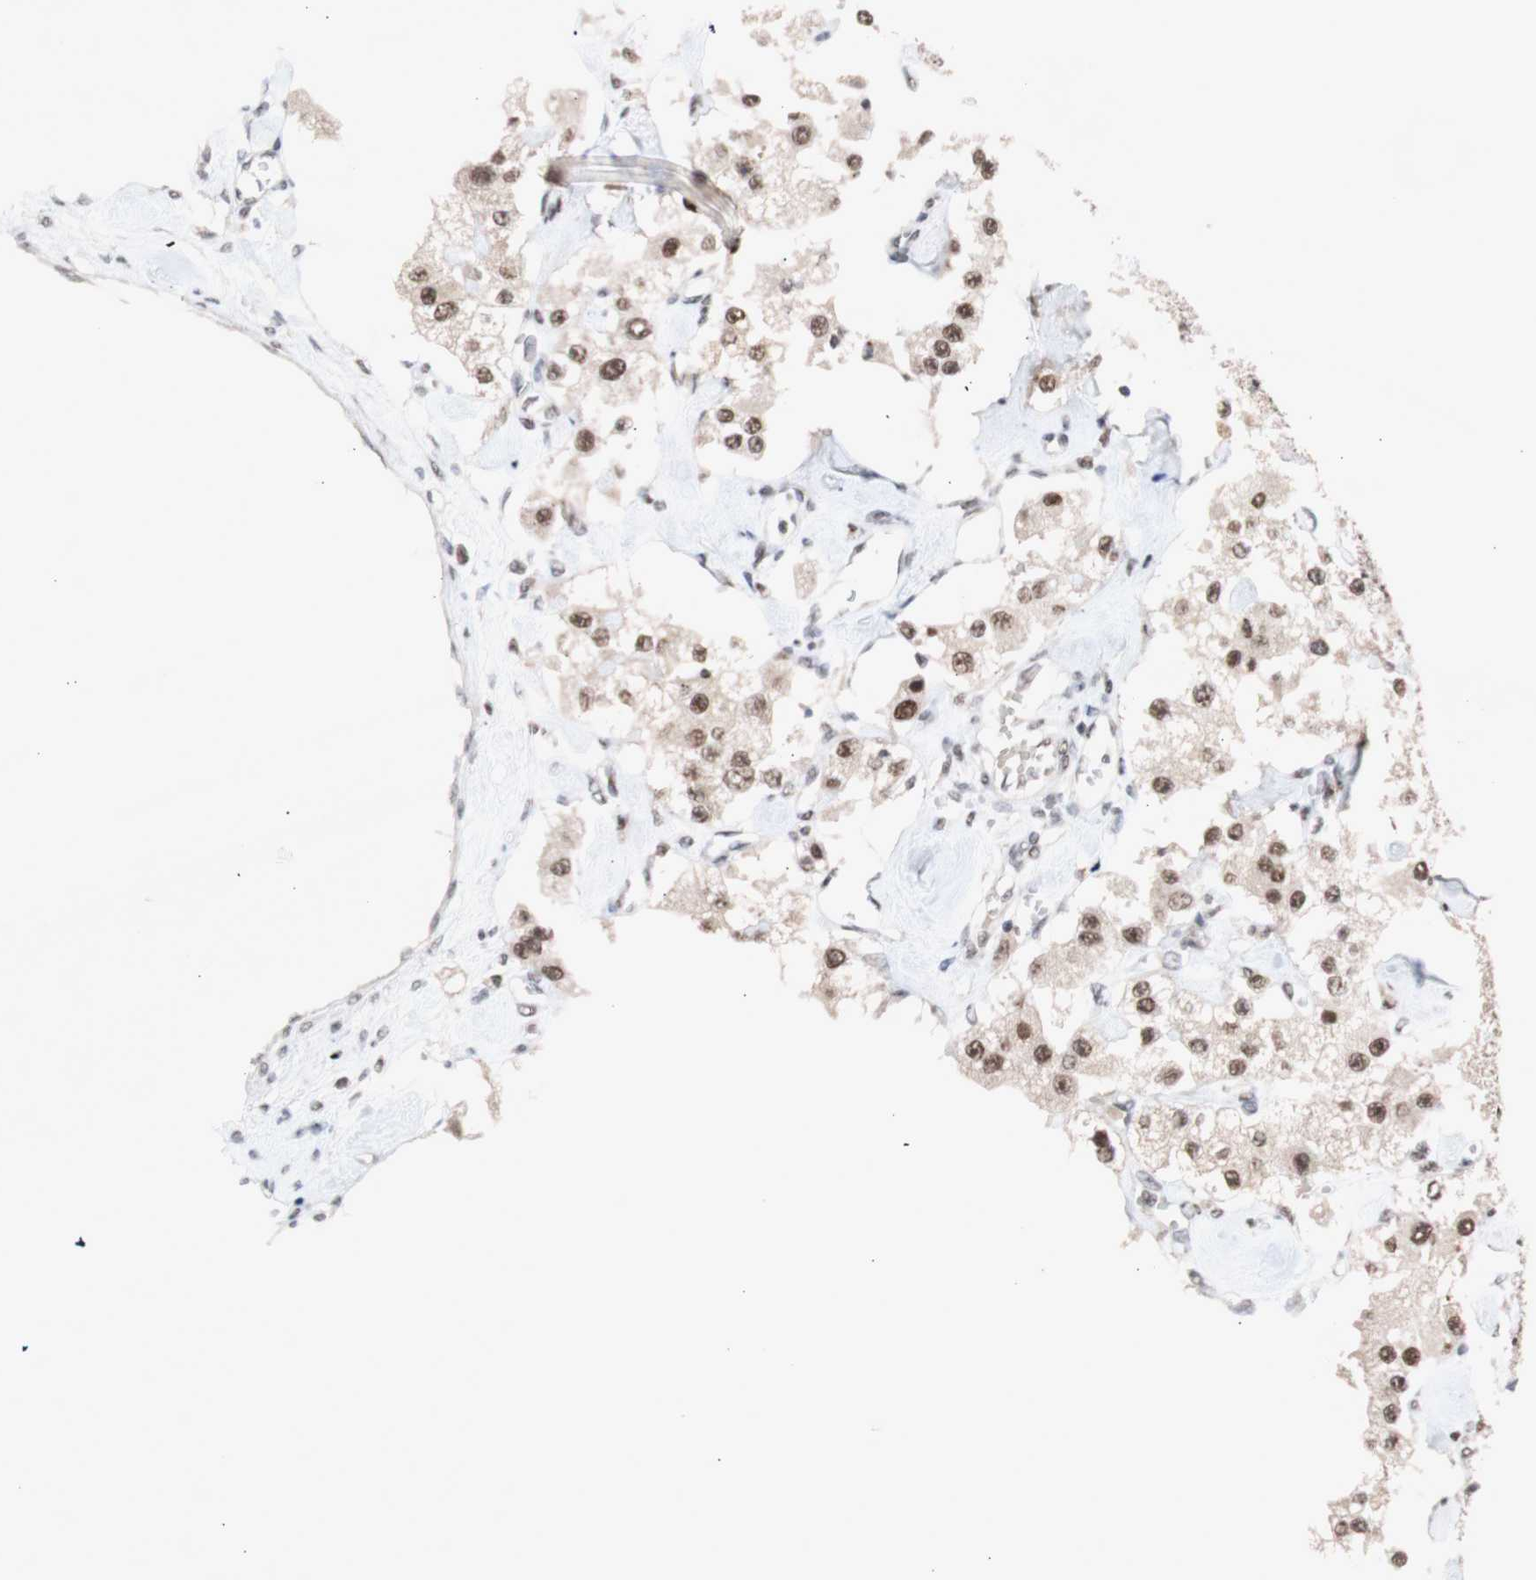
{"staining": {"intensity": "moderate", "quantity": ">75%", "location": "nuclear"}, "tissue": "carcinoid", "cell_type": "Tumor cells", "image_type": "cancer", "snomed": [{"axis": "morphology", "description": "Carcinoid, malignant, NOS"}, {"axis": "topography", "description": "Pancreas"}], "caption": "The image exhibits staining of carcinoid, revealing moderate nuclear protein positivity (brown color) within tumor cells.", "gene": "SFPQ", "patient": {"sex": "male", "age": 41}}